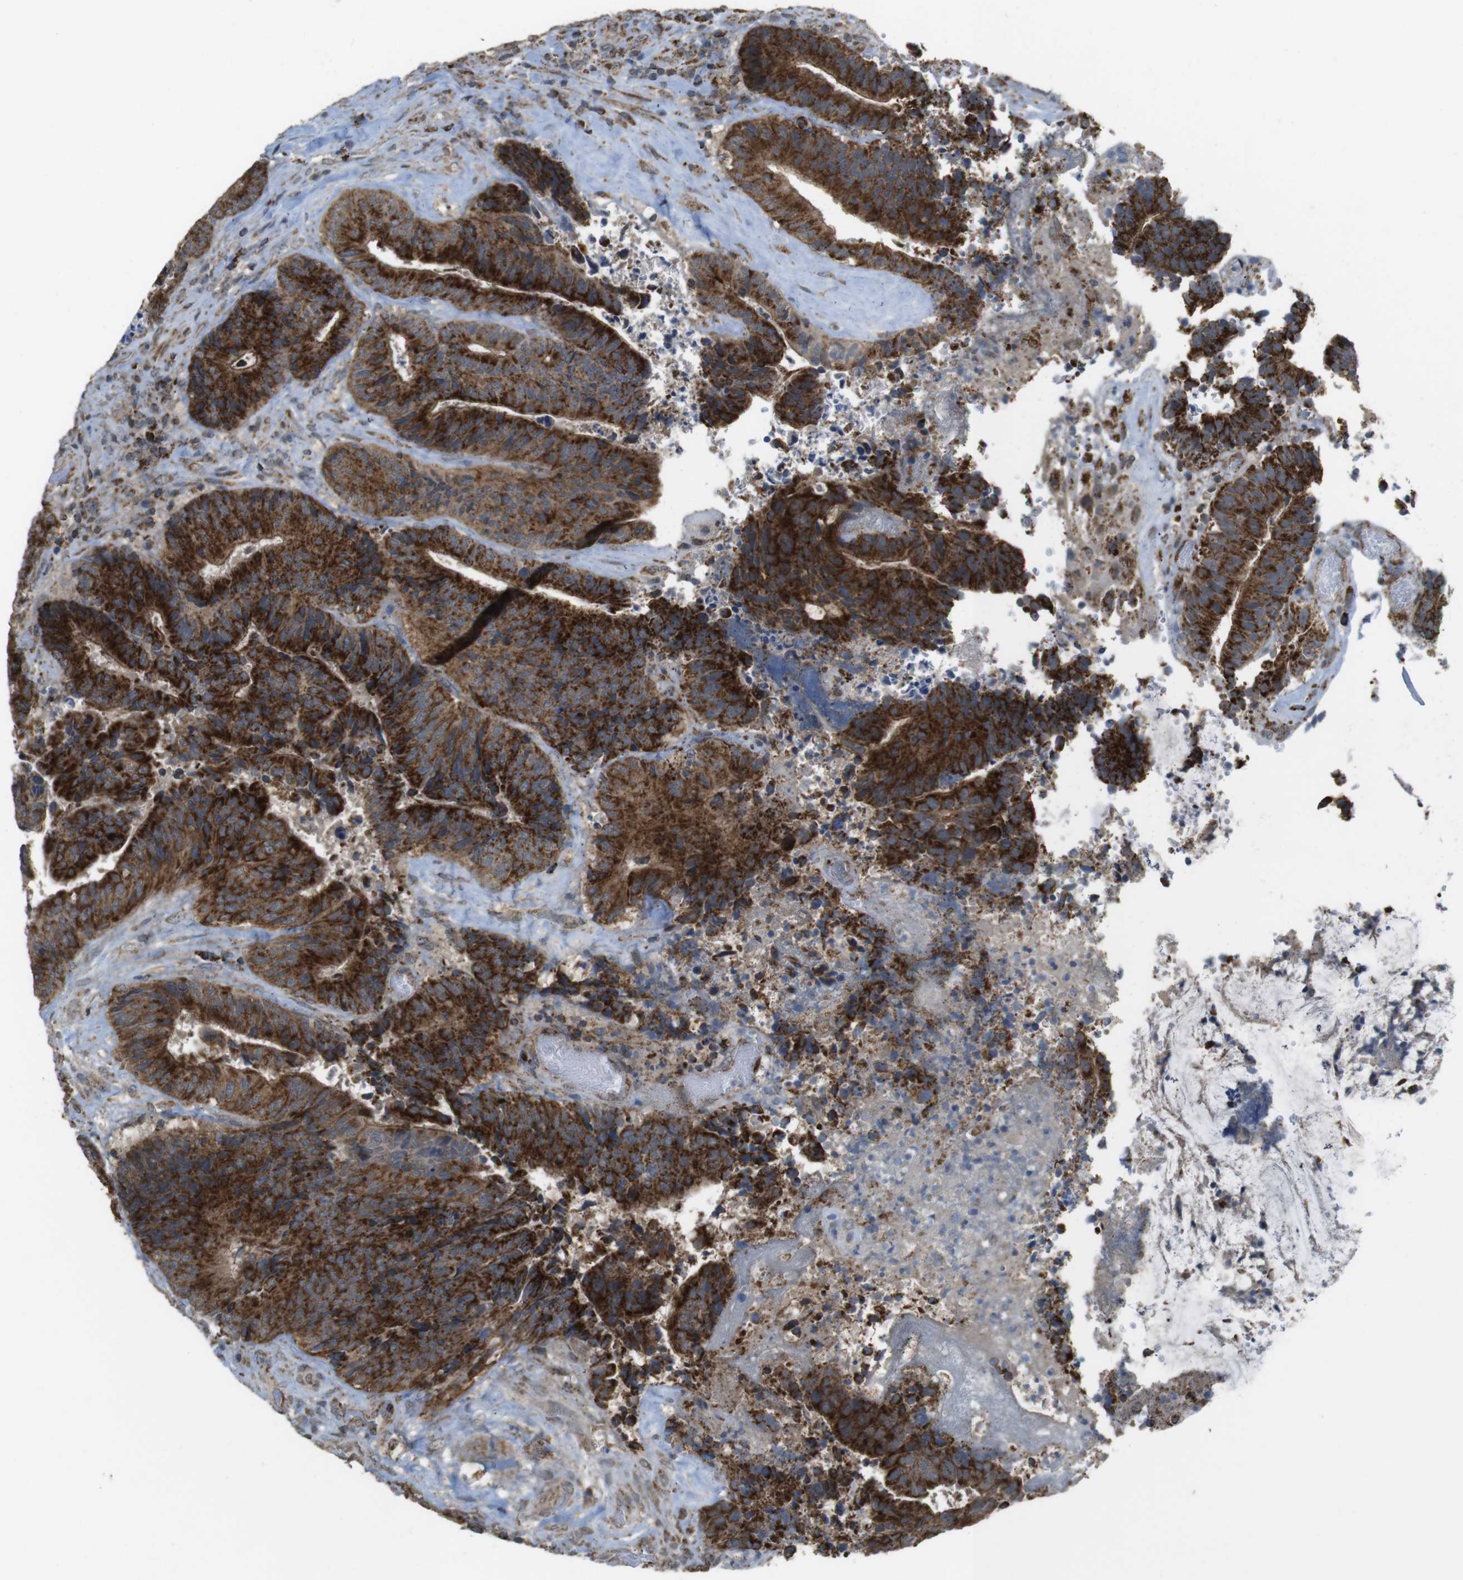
{"staining": {"intensity": "strong", "quantity": ">75%", "location": "cytoplasmic/membranous"}, "tissue": "colorectal cancer", "cell_type": "Tumor cells", "image_type": "cancer", "snomed": [{"axis": "morphology", "description": "Adenocarcinoma, NOS"}, {"axis": "topography", "description": "Rectum"}], "caption": "Tumor cells display high levels of strong cytoplasmic/membranous expression in approximately >75% of cells in colorectal cancer (adenocarcinoma).", "gene": "CALHM2", "patient": {"sex": "male", "age": 72}}